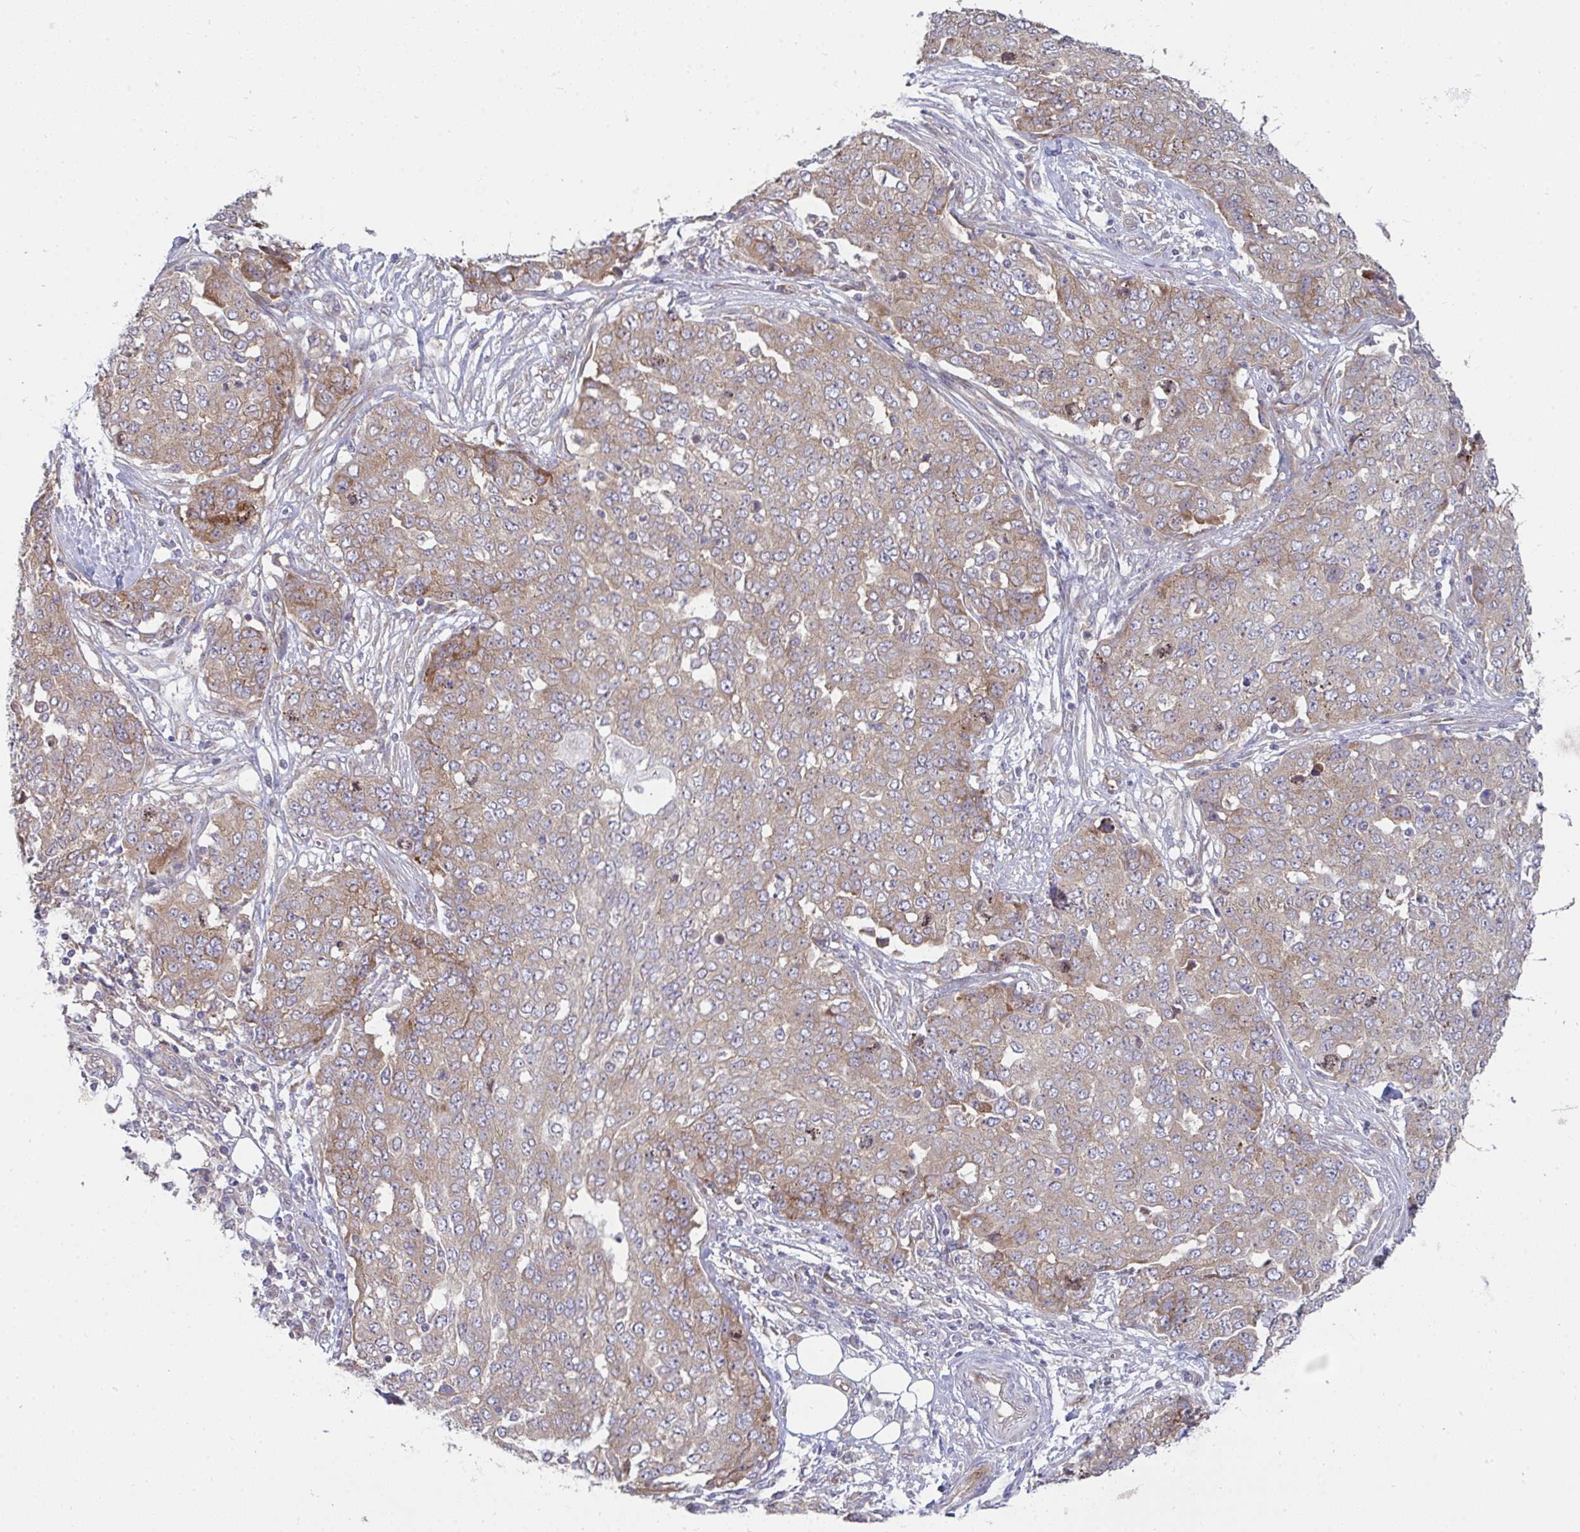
{"staining": {"intensity": "weak", "quantity": ">75%", "location": "cytoplasmic/membranous"}, "tissue": "ovarian cancer", "cell_type": "Tumor cells", "image_type": "cancer", "snomed": [{"axis": "morphology", "description": "Cystadenocarcinoma, serous, NOS"}, {"axis": "topography", "description": "Soft tissue"}, {"axis": "topography", "description": "Ovary"}], "caption": "Immunohistochemical staining of ovarian serous cystadenocarcinoma shows weak cytoplasmic/membranous protein staining in approximately >75% of tumor cells.", "gene": "CASP9", "patient": {"sex": "female", "age": 57}}